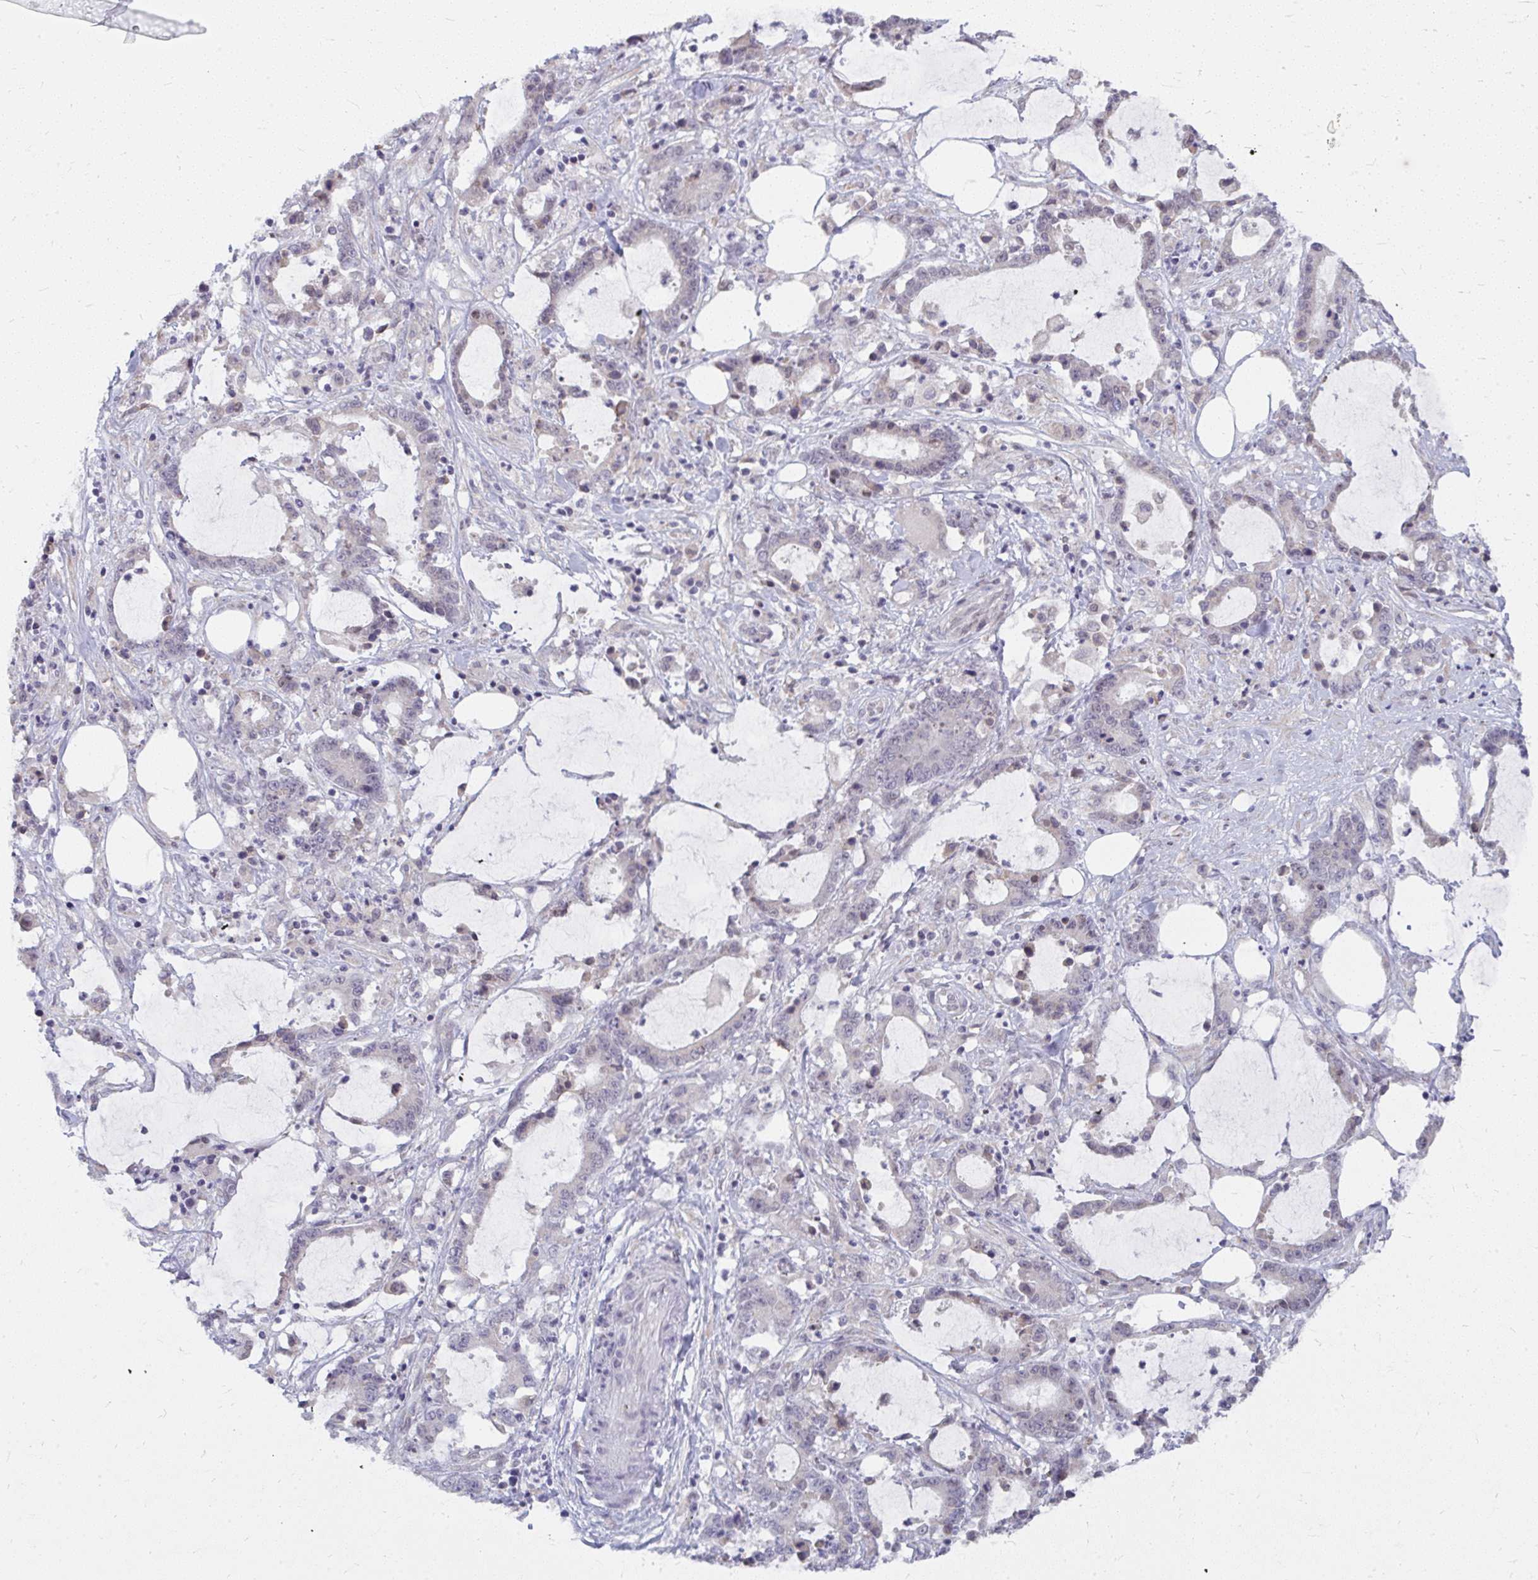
{"staining": {"intensity": "negative", "quantity": "none", "location": "none"}, "tissue": "stomach cancer", "cell_type": "Tumor cells", "image_type": "cancer", "snomed": [{"axis": "morphology", "description": "Adenocarcinoma, NOS"}, {"axis": "topography", "description": "Stomach, upper"}], "caption": "Tumor cells are negative for brown protein staining in stomach cancer (adenocarcinoma). (IHC, brightfield microscopy, high magnification).", "gene": "NMNAT1", "patient": {"sex": "male", "age": 68}}